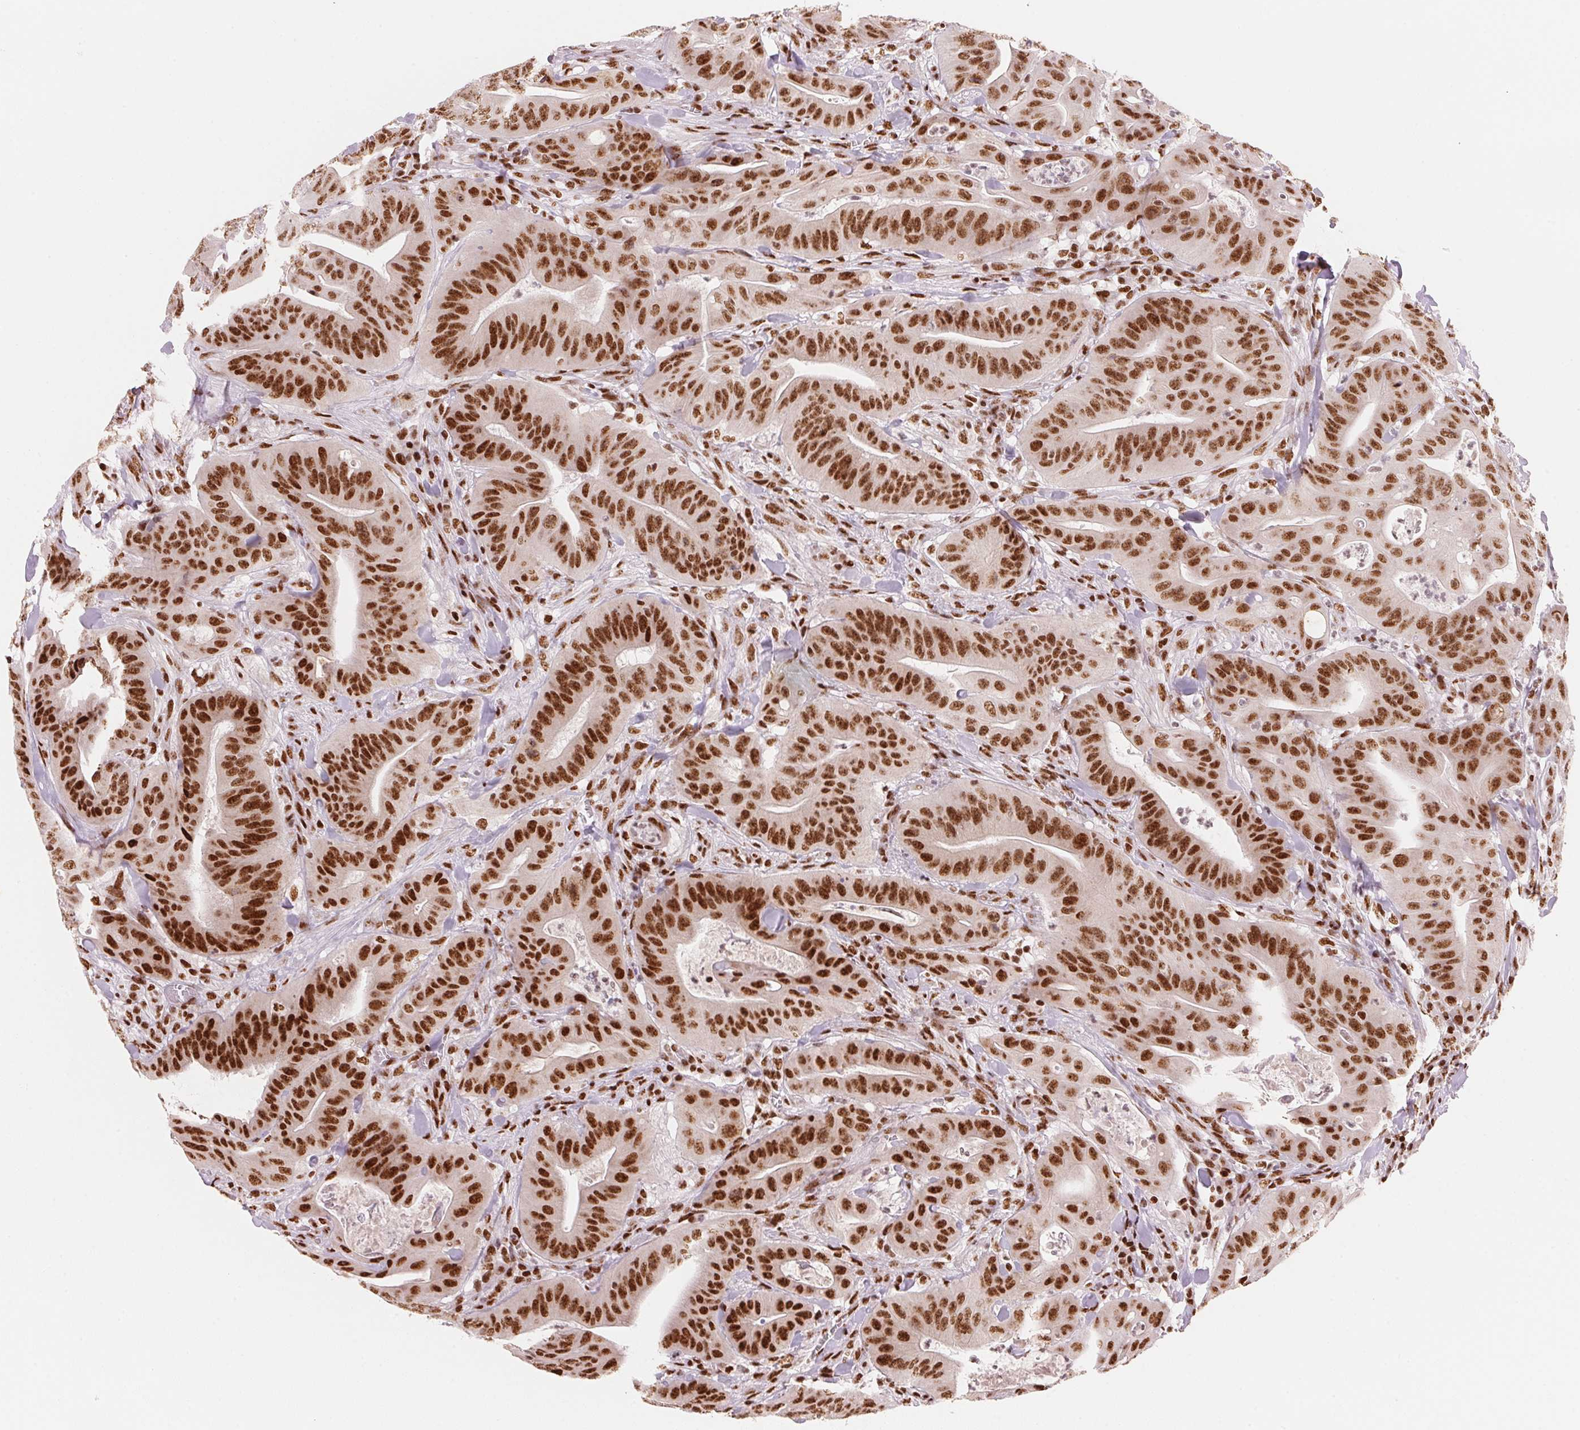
{"staining": {"intensity": "strong", "quantity": ">75%", "location": "nuclear"}, "tissue": "colorectal cancer", "cell_type": "Tumor cells", "image_type": "cancer", "snomed": [{"axis": "morphology", "description": "Adenocarcinoma, NOS"}, {"axis": "topography", "description": "Colon"}], "caption": "High-power microscopy captured an IHC image of colorectal adenocarcinoma, revealing strong nuclear expression in about >75% of tumor cells. (Stains: DAB in brown, nuclei in blue, Microscopy: brightfield microscopy at high magnification).", "gene": "NXF1", "patient": {"sex": "male", "age": 33}}